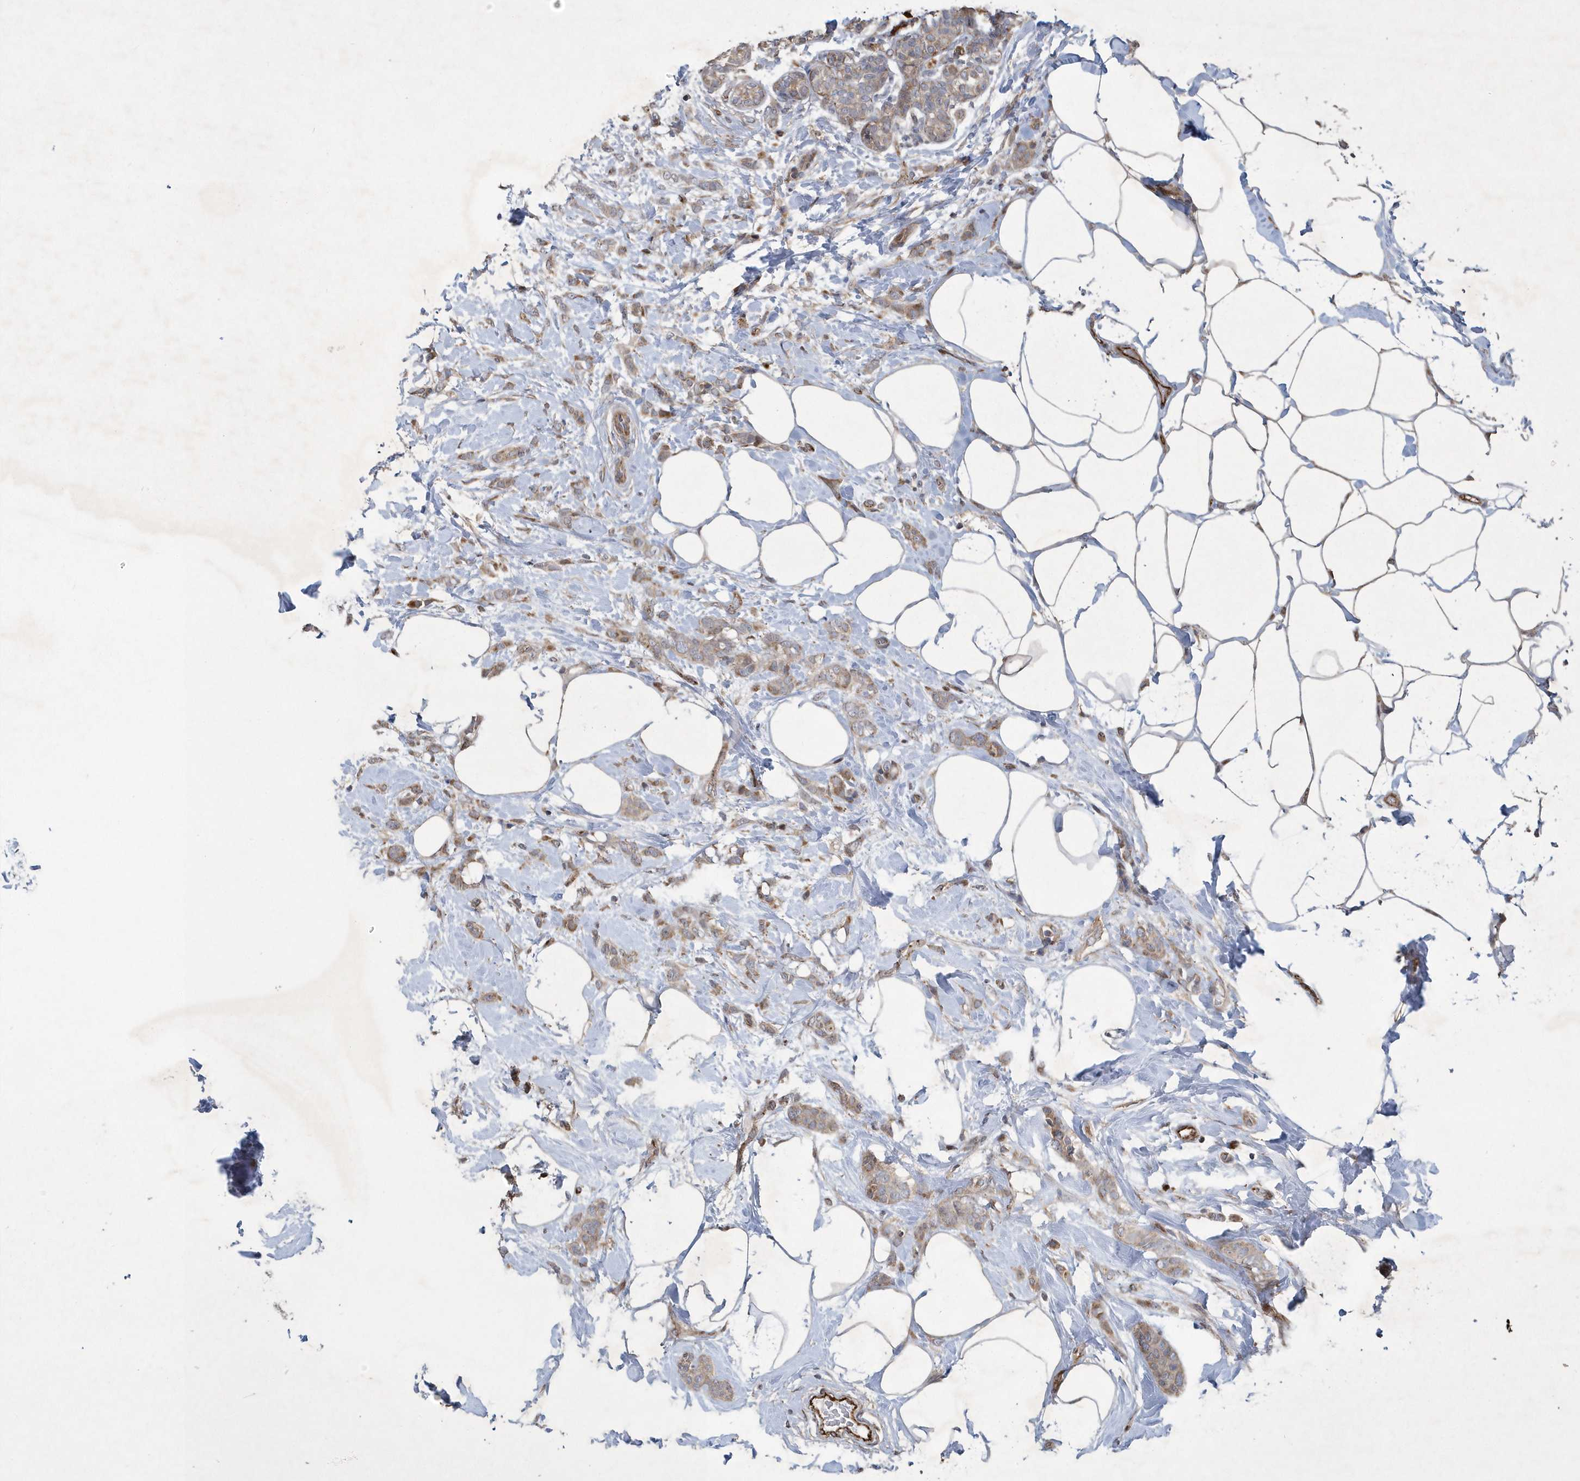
{"staining": {"intensity": "weak", "quantity": "25%-75%", "location": "cytoplasmic/membranous"}, "tissue": "breast cancer", "cell_type": "Tumor cells", "image_type": "cancer", "snomed": [{"axis": "morphology", "description": "Lobular carcinoma, in situ"}, {"axis": "morphology", "description": "Lobular carcinoma"}, {"axis": "topography", "description": "Breast"}], "caption": "Human breast cancer stained for a protein (brown) demonstrates weak cytoplasmic/membranous positive staining in about 25%-75% of tumor cells.", "gene": "N4BP2", "patient": {"sex": "female", "age": 41}}